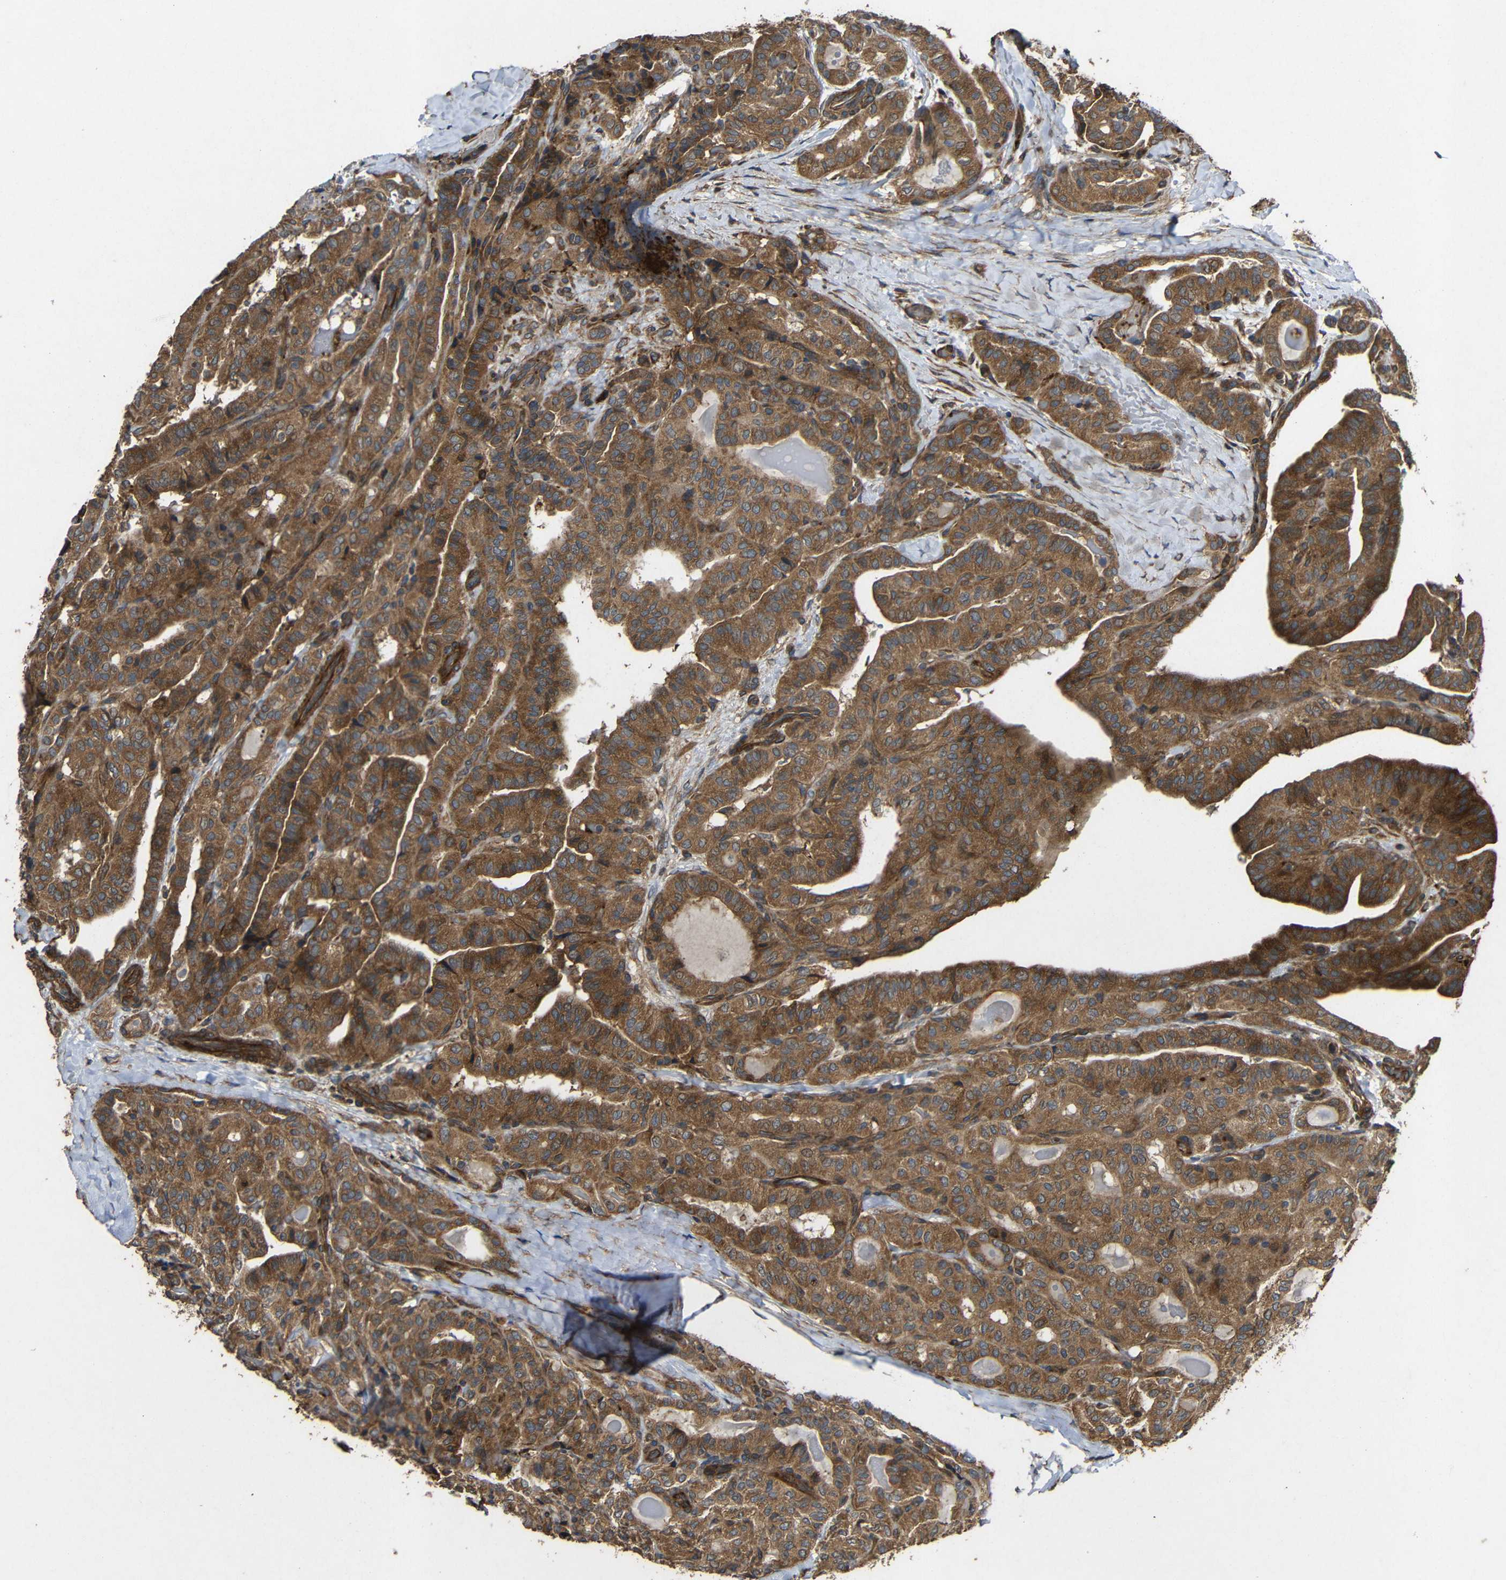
{"staining": {"intensity": "strong", "quantity": ">75%", "location": "cytoplasmic/membranous"}, "tissue": "thyroid cancer", "cell_type": "Tumor cells", "image_type": "cancer", "snomed": [{"axis": "morphology", "description": "Papillary adenocarcinoma, NOS"}, {"axis": "topography", "description": "Thyroid gland"}], "caption": "Papillary adenocarcinoma (thyroid) was stained to show a protein in brown. There is high levels of strong cytoplasmic/membranous staining in approximately >75% of tumor cells. (DAB (3,3'-diaminobenzidine) IHC with brightfield microscopy, high magnification).", "gene": "EIF2S1", "patient": {"sex": "male", "age": 77}}